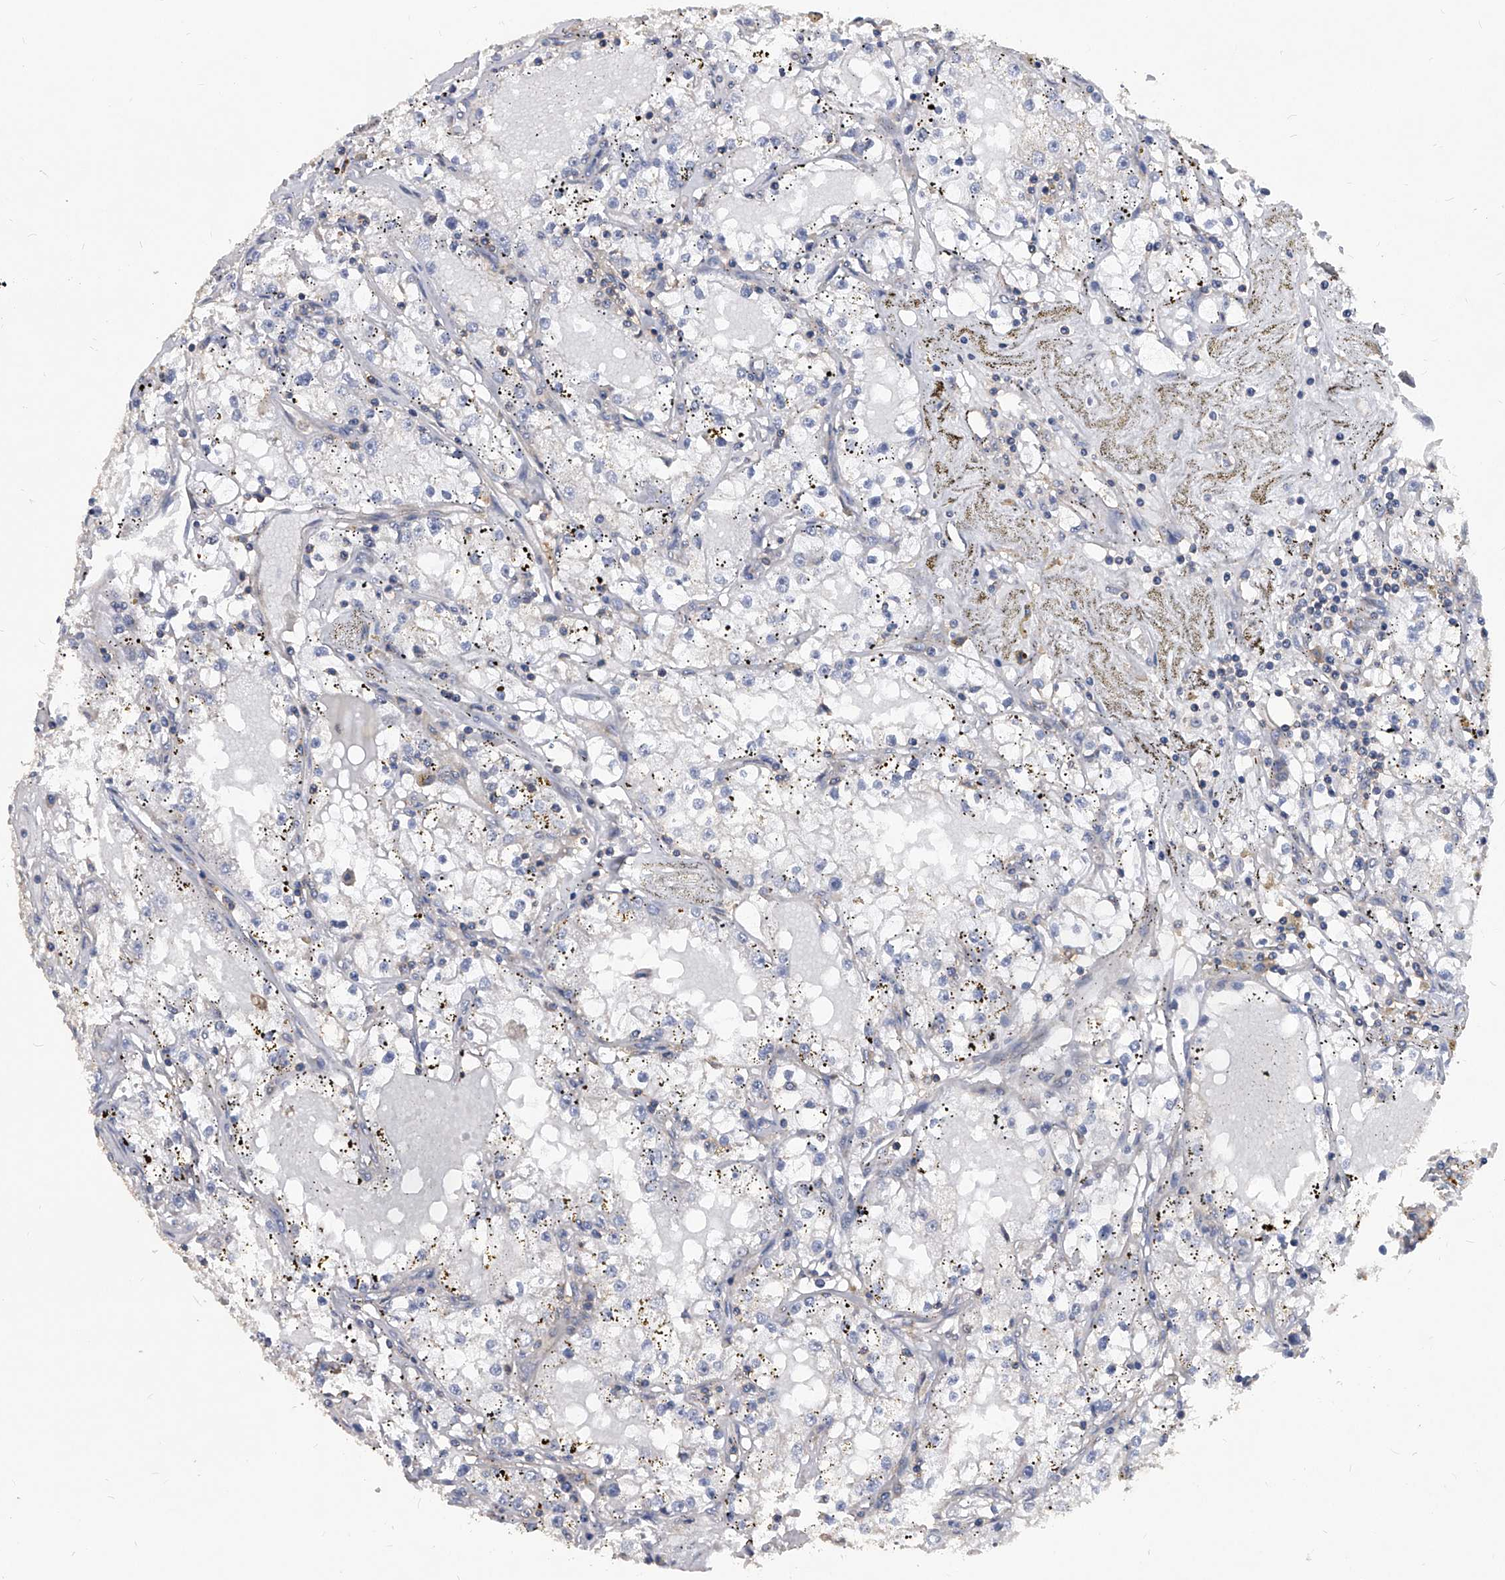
{"staining": {"intensity": "negative", "quantity": "none", "location": "none"}, "tissue": "renal cancer", "cell_type": "Tumor cells", "image_type": "cancer", "snomed": [{"axis": "morphology", "description": "Adenocarcinoma, NOS"}, {"axis": "topography", "description": "Kidney"}], "caption": "Renal cancer was stained to show a protein in brown. There is no significant staining in tumor cells. Nuclei are stained in blue.", "gene": "ATG5", "patient": {"sex": "male", "age": 56}}